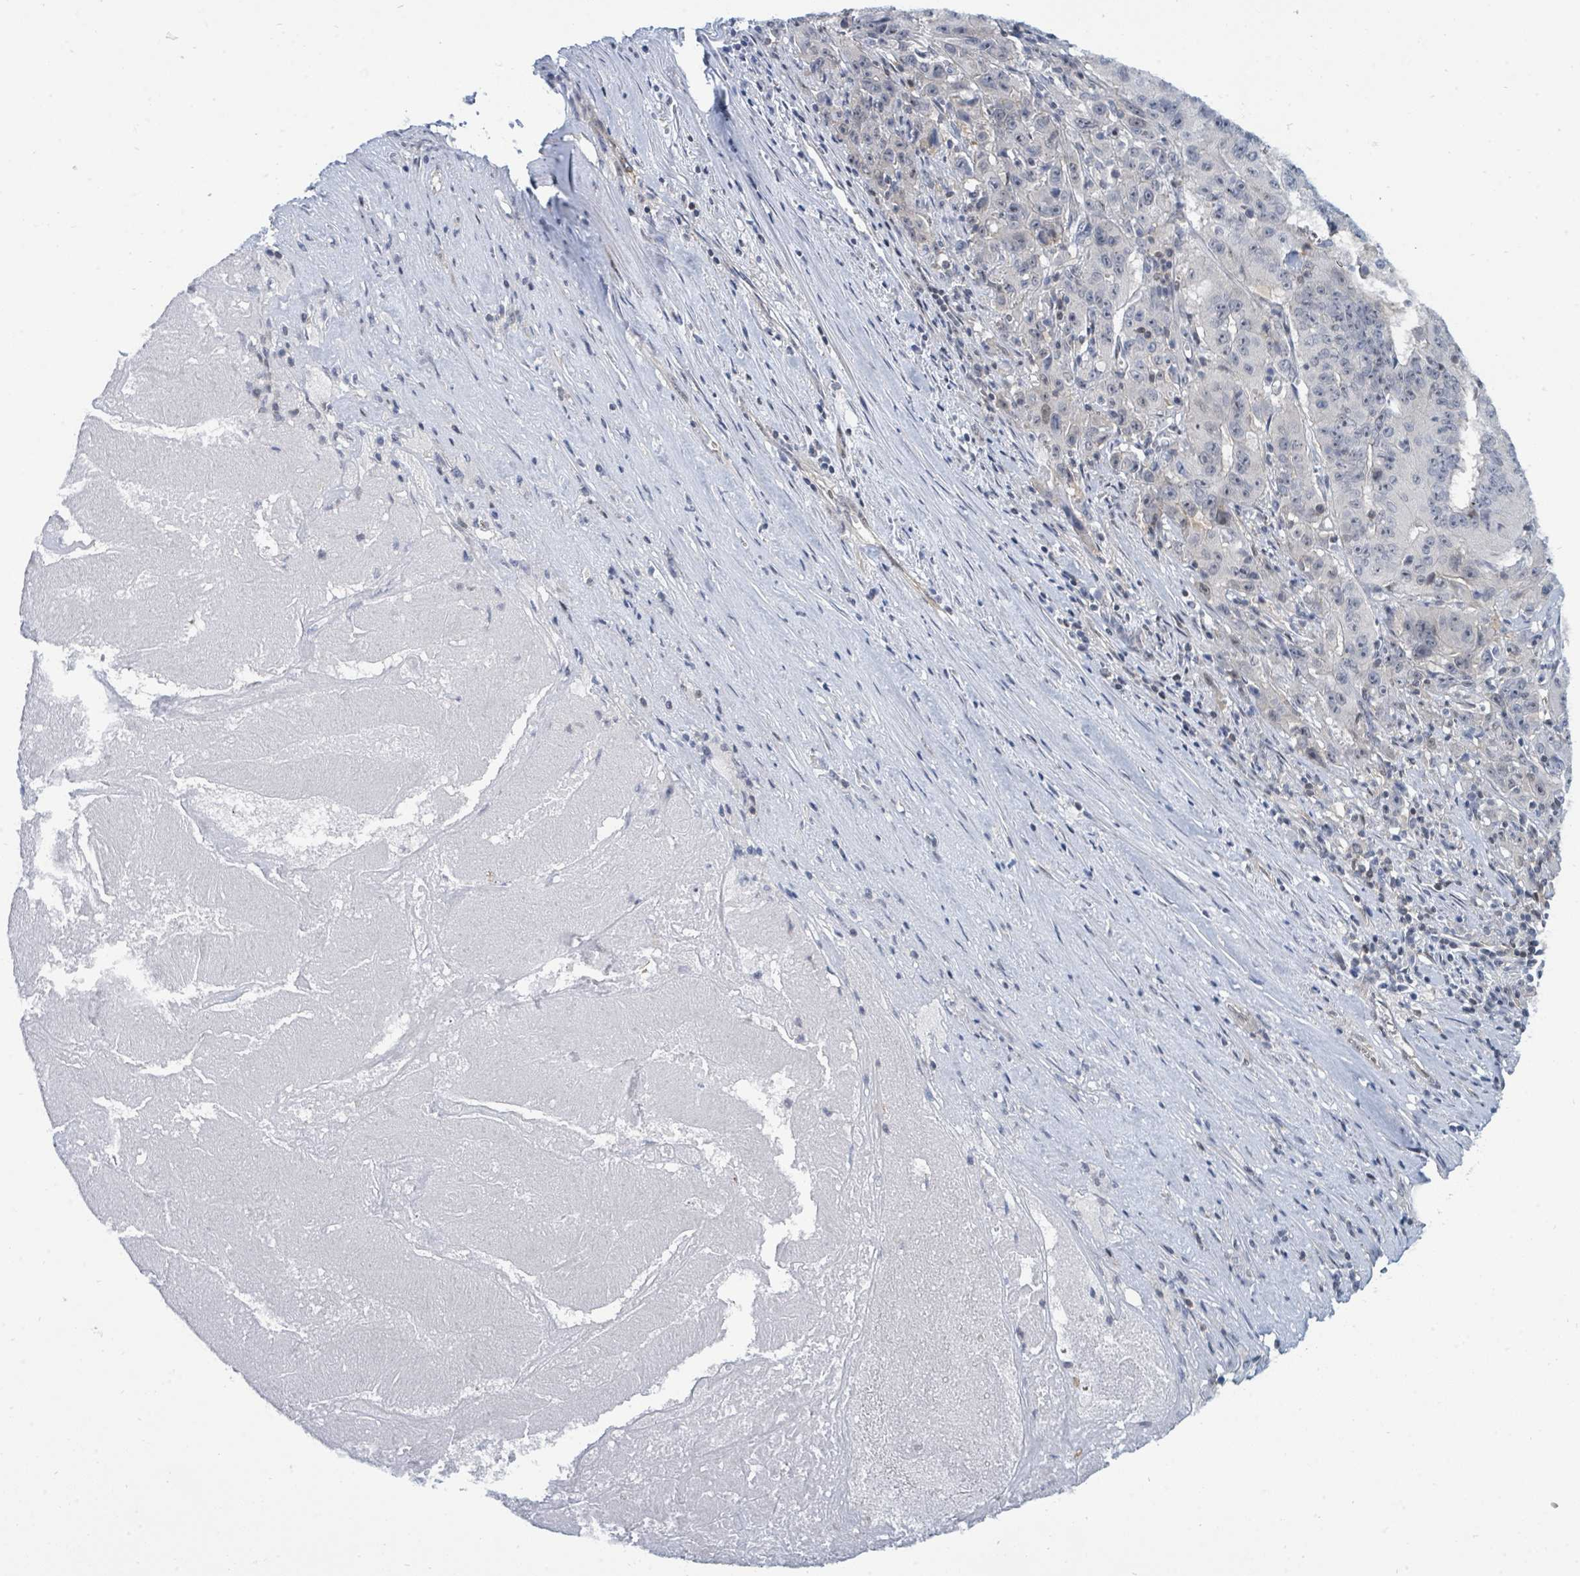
{"staining": {"intensity": "negative", "quantity": "none", "location": "none"}, "tissue": "pancreatic cancer", "cell_type": "Tumor cells", "image_type": "cancer", "snomed": [{"axis": "morphology", "description": "Adenocarcinoma, NOS"}, {"axis": "topography", "description": "Pancreas"}], "caption": "Immunohistochemistry of human pancreatic cancer (adenocarcinoma) shows no staining in tumor cells.", "gene": "SUMO4", "patient": {"sex": "male", "age": 63}}